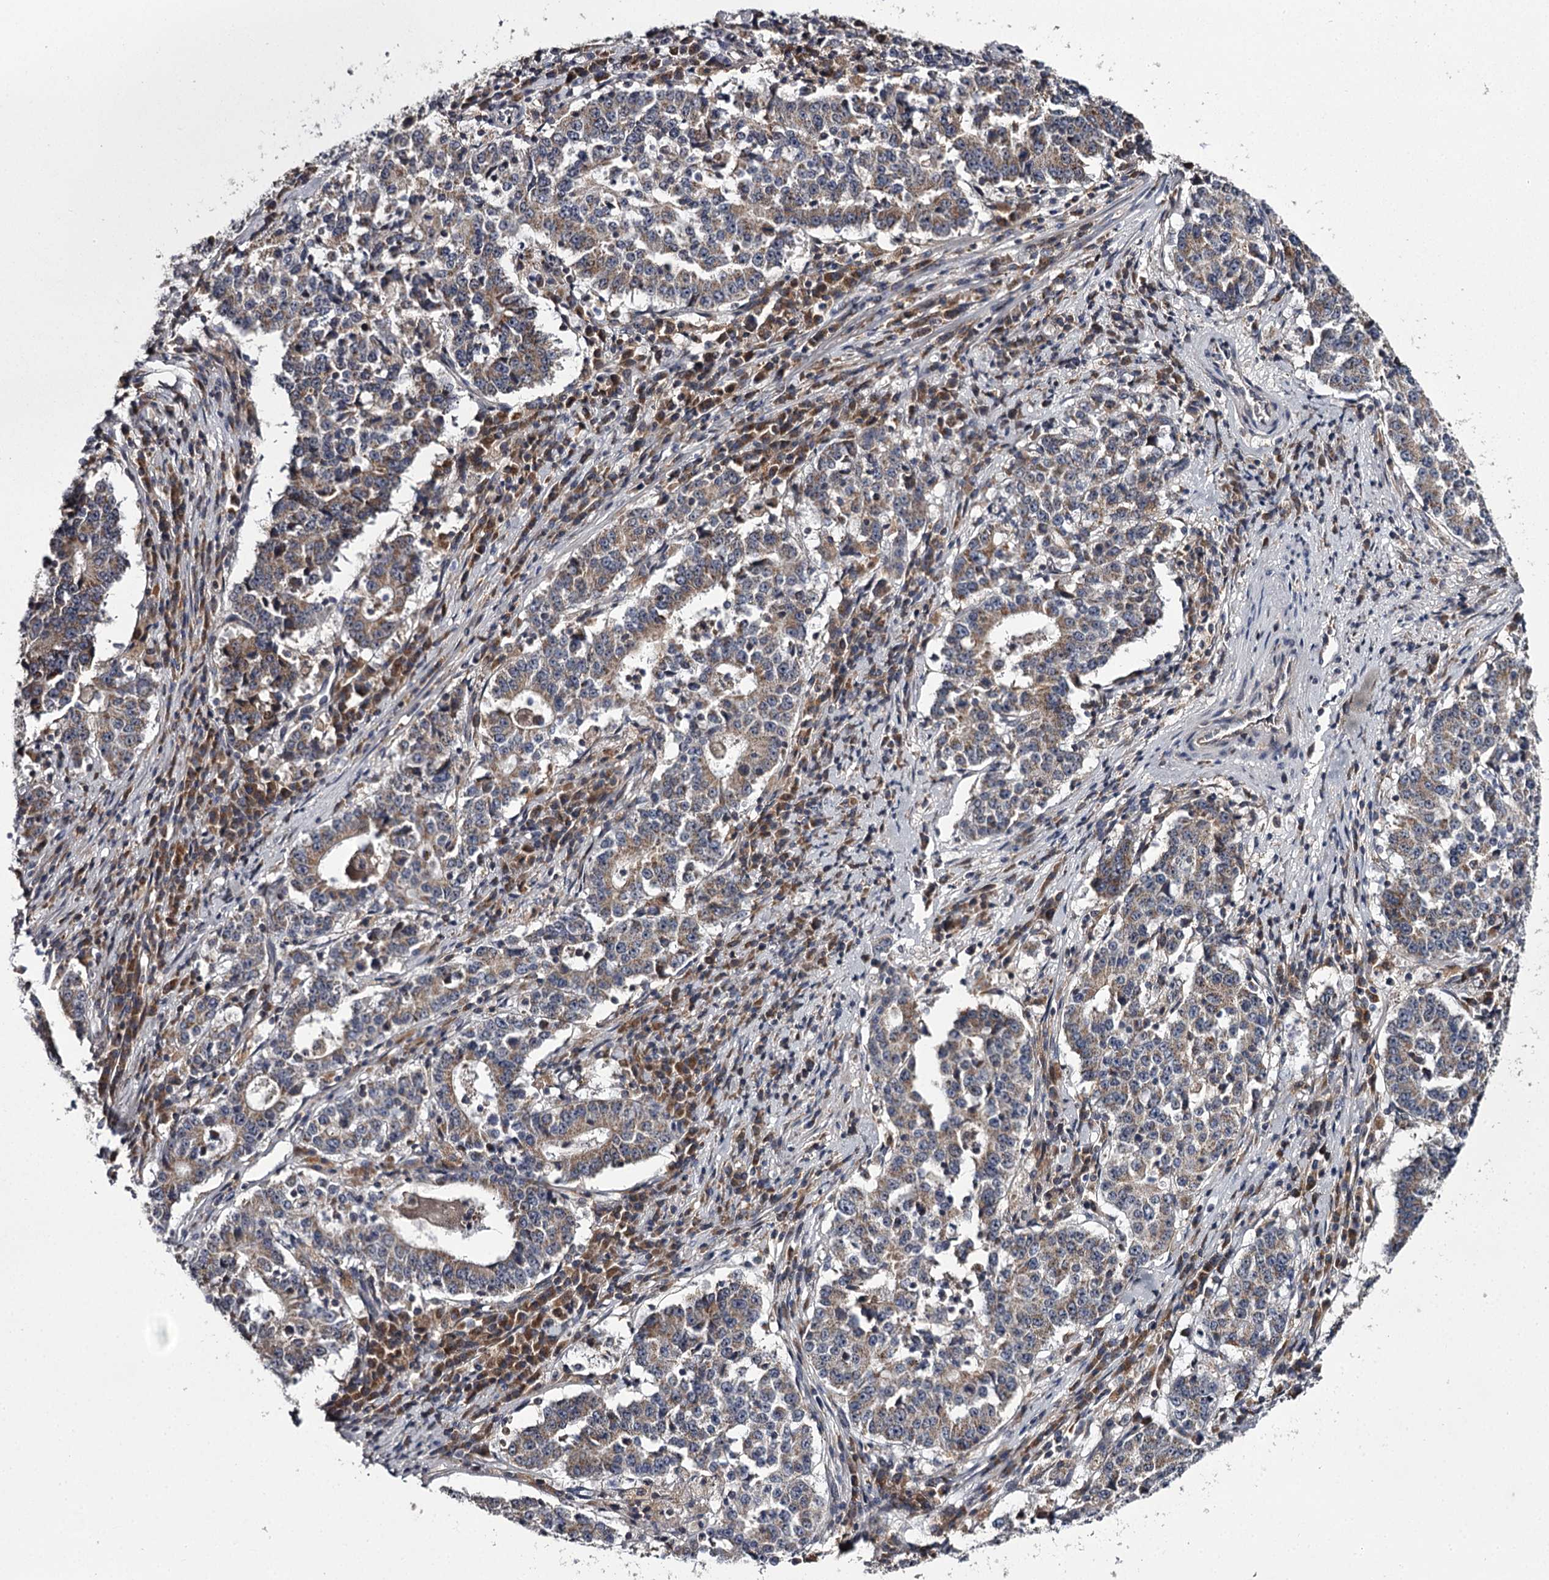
{"staining": {"intensity": "weak", "quantity": ">75%", "location": "cytoplasmic/membranous"}, "tissue": "stomach cancer", "cell_type": "Tumor cells", "image_type": "cancer", "snomed": [{"axis": "morphology", "description": "Adenocarcinoma, NOS"}, {"axis": "topography", "description": "Stomach"}], "caption": "This photomicrograph demonstrates immunohistochemistry staining of stomach cancer, with low weak cytoplasmic/membranous expression in approximately >75% of tumor cells.", "gene": "RASSF6", "patient": {"sex": "male", "age": 59}}